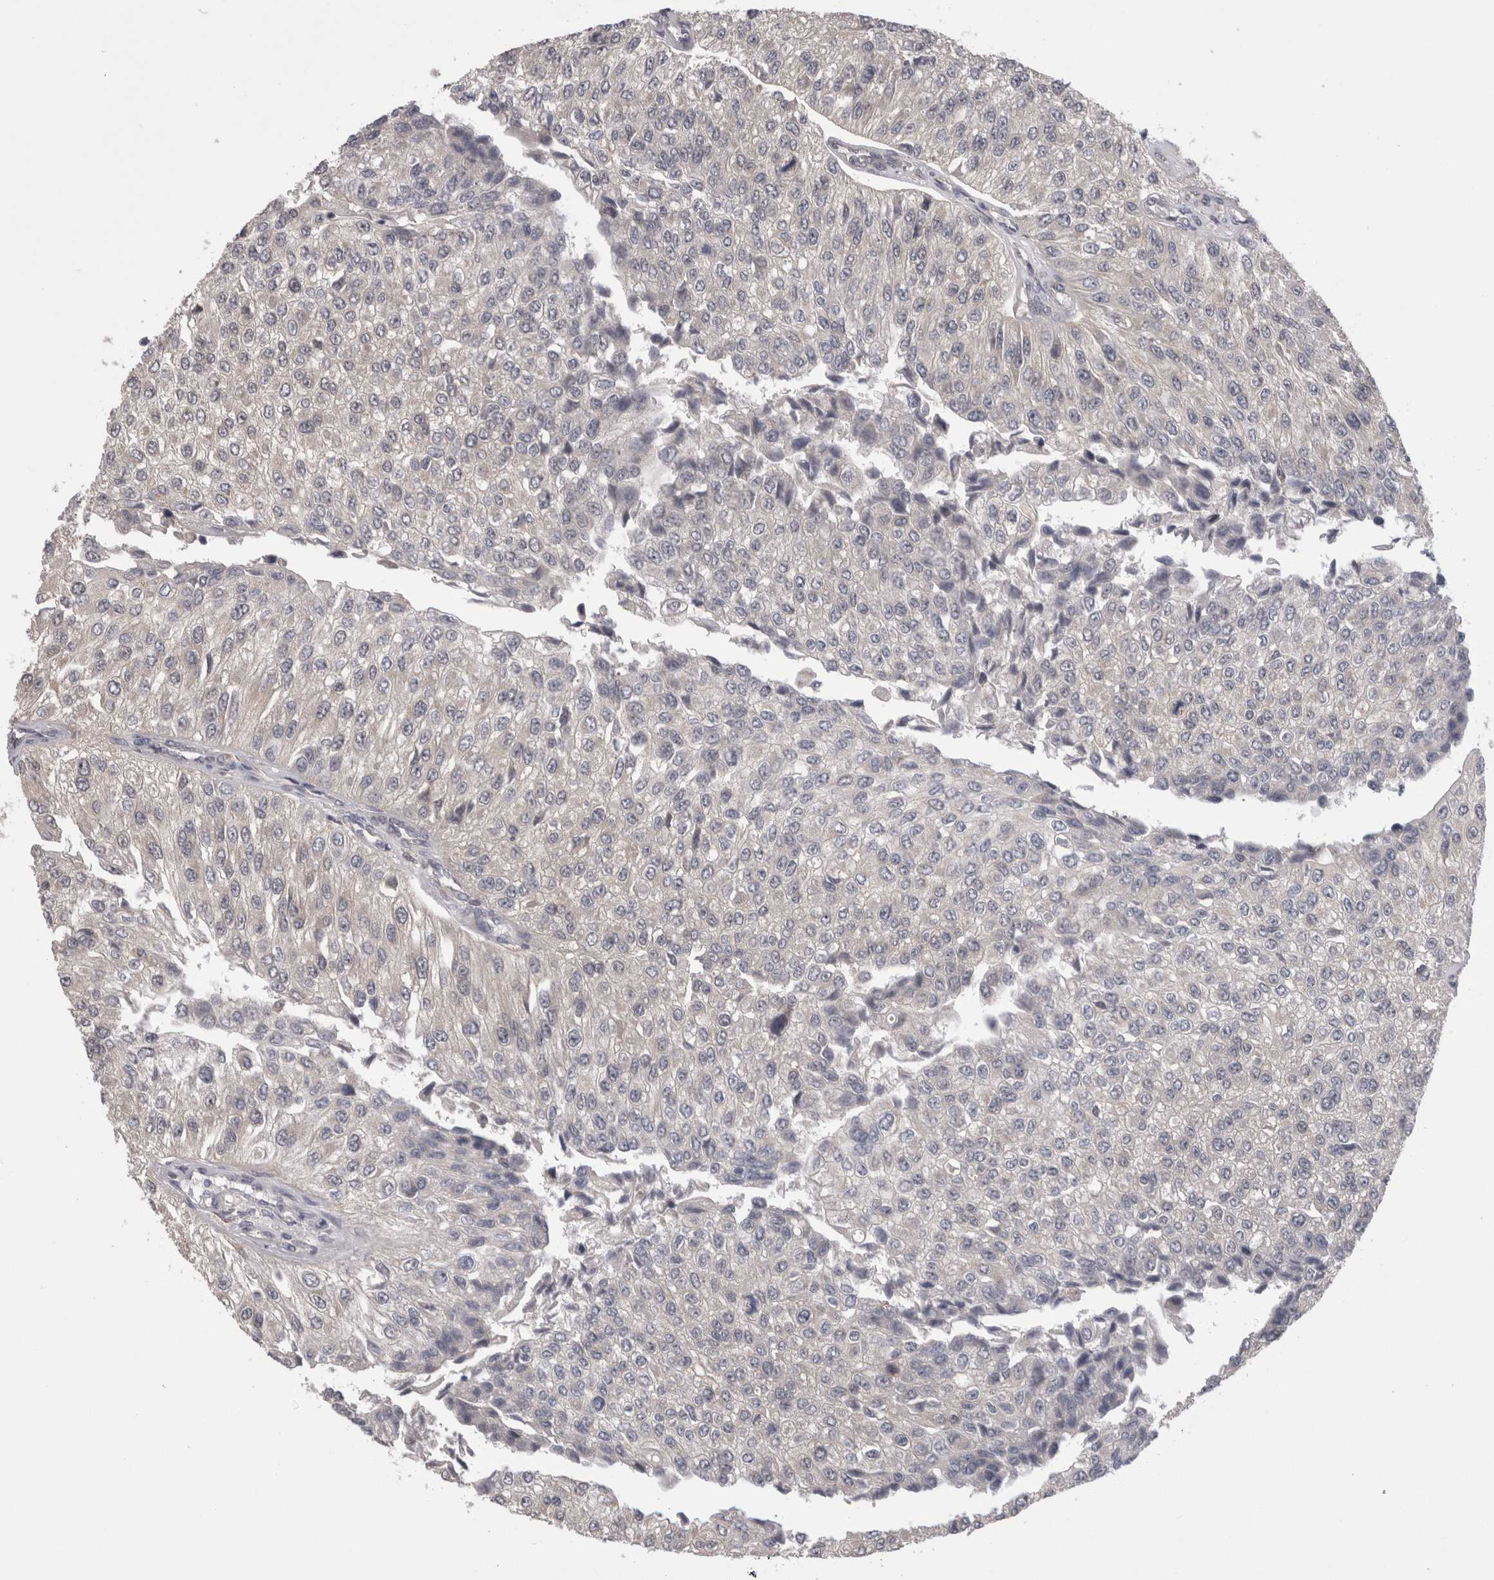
{"staining": {"intensity": "negative", "quantity": "none", "location": "none"}, "tissue": "urothelial cancer", "cell_type": "Tumor cells", "image_type": "cancer", "snomed": [{"axis": "morphology", "description": "Urothelial carcinoma, High grade"}, {"axis": "topography", "description": "Kidney"}, {"axis": "topography", "description": "Urinary bladder"}], "caption": "High-grade urothelial carcinoma stained for a protein using IHC demonstrates no positivity tumor cells.", "gene": "DCTN6", "patient": {"sex": "male", "age": 77}}